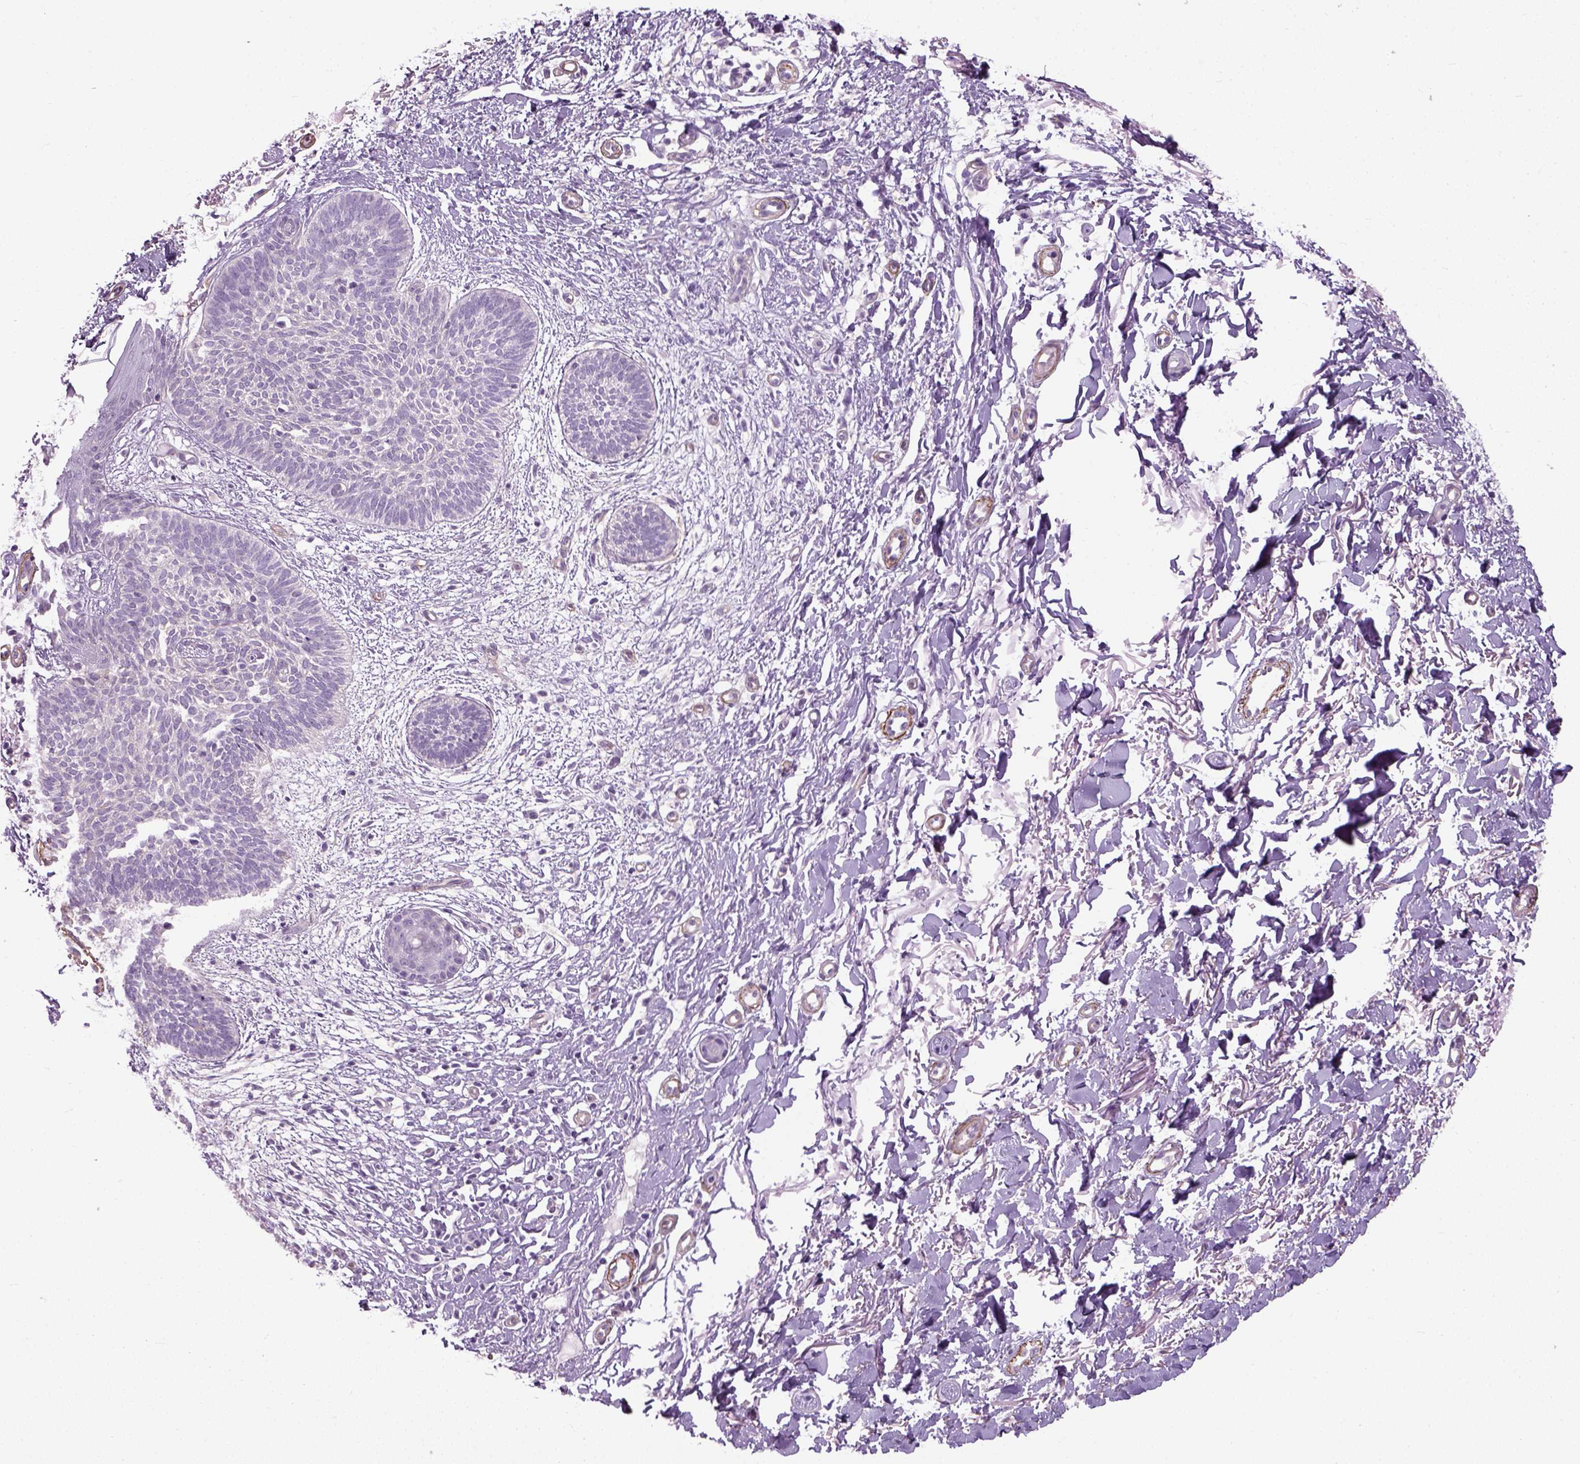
{"staining": {"intensity": "negative", "quantity": "none", "location": "none"}, "tissue": "skin cancer", "cell_type": "Tumor cells", "image_type": "cancer", "snomed": [{"axis": "morphology", "description": "Basal cell carcinoma"}, {"axis": "topography", "description": "Skin"}], "caption": "Protein analysis of skin cancer exhibits no significant expression in tumor cells.", "gene": "FAM161A", "patient": {"sex": "female", "age": 84}}